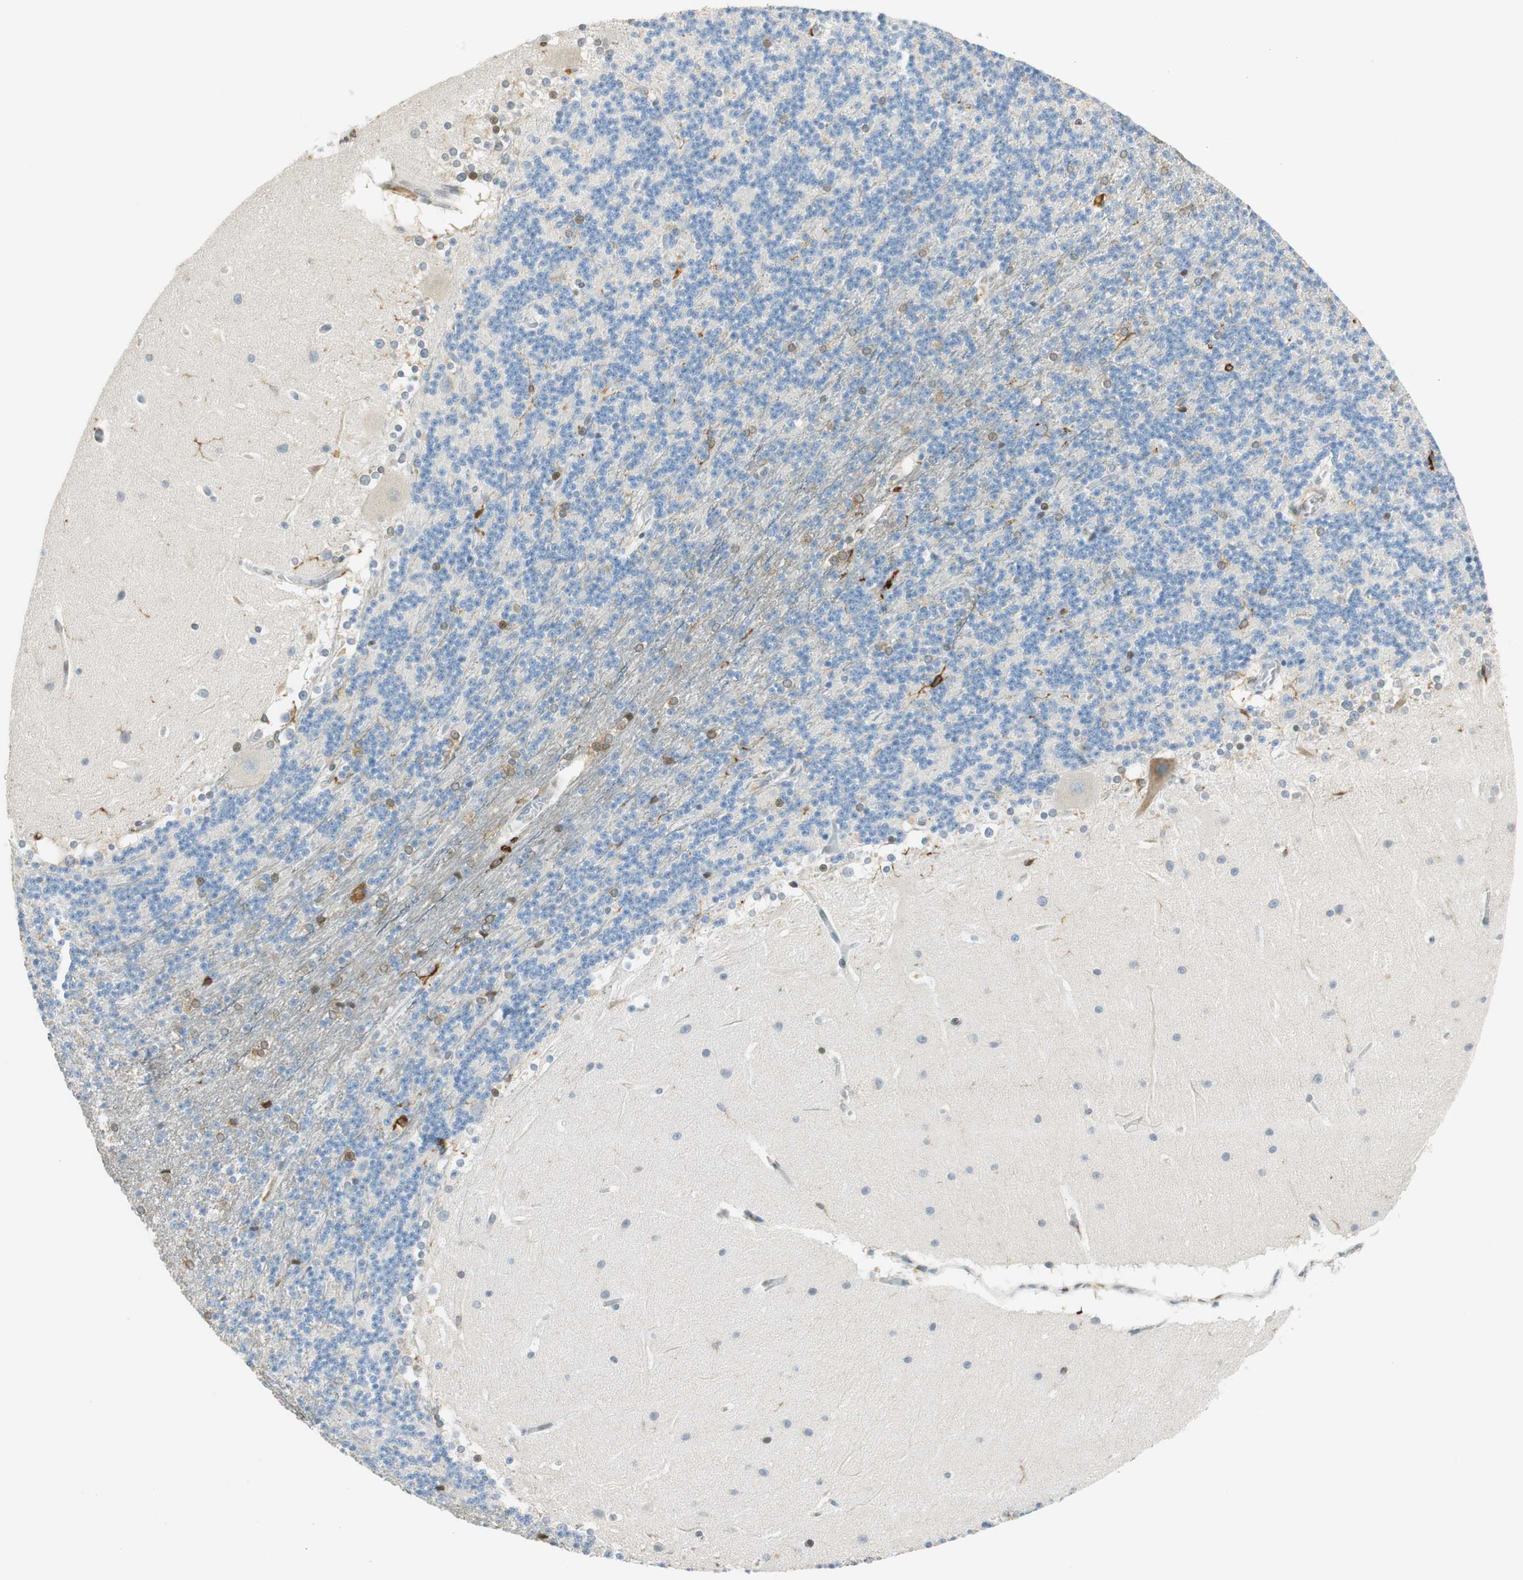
{"staining": {"intensity": "moderate", "quantity": "<25%", "location": "cytoplasmic/membranous"}, "tissue": "cerebellum", "cell_type": "Cells in granular layer", "image_type": "normal", "snomed": [{"axis": "morphology", "description": "Normal tissue, NOS"}, {"axis": "topography", "description": "Cerebellum"}], "caption": "The histopathology image shows staining of normal cerebellum, revealing moderate cytoplasmic/membranous protein expression (brown color) within cells in granular layer.", "gene": "TMEM260", "patient": {"sex": "female", "age": 19}}